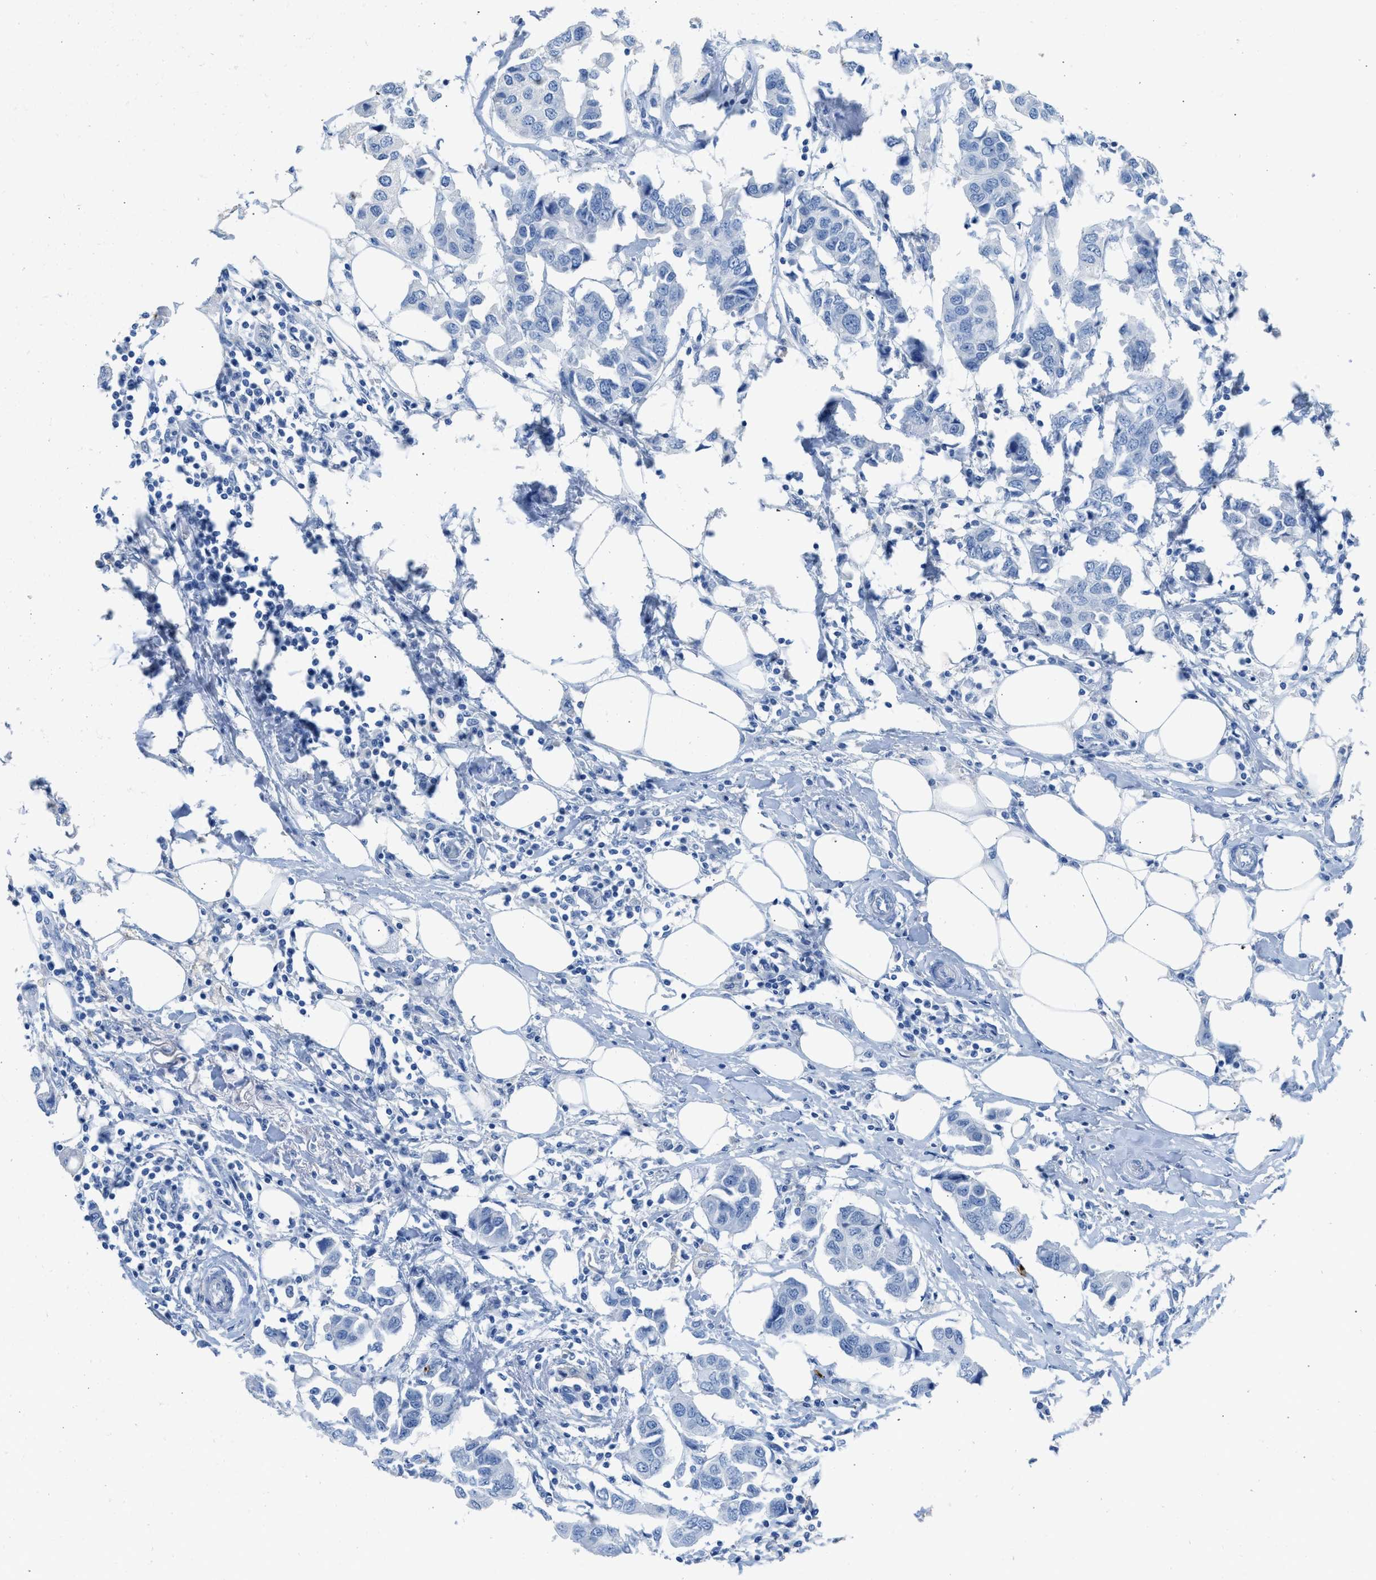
{"staining": {"intensity": "negative", "quantity": "none", "location": "none"}, "tissue": "breast cancer", "cell_type": "Tumor cells", "image_type": "cancer", "snomed": [{"axis": "morphology", "description": "Duct carcinoma"}, {"axis": "topography", "description": "Breast"}], "caption": "Photomicrograph shows no protein expression in tumor cells of breast cancer (intraductal carcinoma) tissue.", "gene": "FAIM2", "patient": {"sex": "female", "age": 80}}